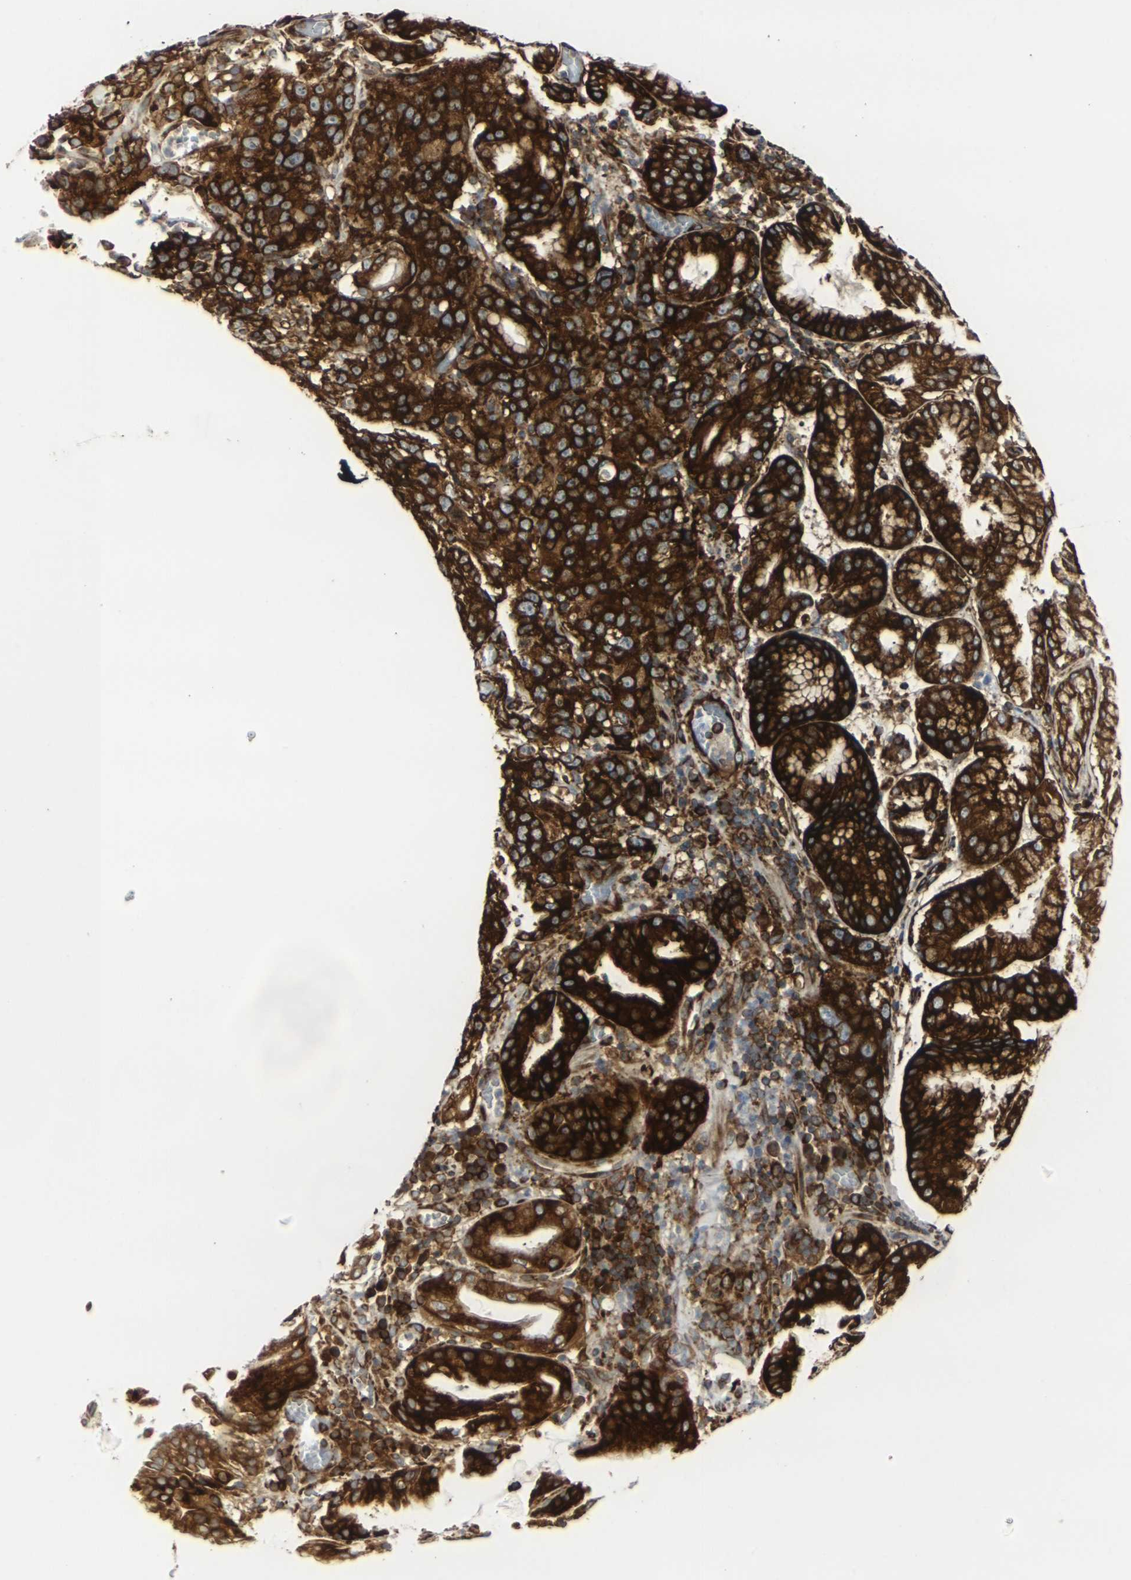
{"staining": {"intensity": "strong", "quantity": ">75%", "location": "cytoplasmic/membranous"}, "tissue": "stomach cancer", "cell_type": "Tumor cells", "image_type": "cancer", "snomed": [{"axis": "morphology", "description": "Normal tissue, NOS"}, {"axis": "morphology", "description": "Adenocarcinoma, NOS"}, {"axis": "topography", "description": "Stomach"}], "caption": "Immunohistochemistry histopathology image of neoplastic tissue: stomach cancer stained using immunohistochemistry (IHC) demonstrates high levels of strong protein expression localized specifically in the cytoplasmic/membranous of tumor cells, appearing as a cytoplasmic/membranous brown color.", "gene": "MARCHF2", "patient": {"sex": "male", "age": 48}}